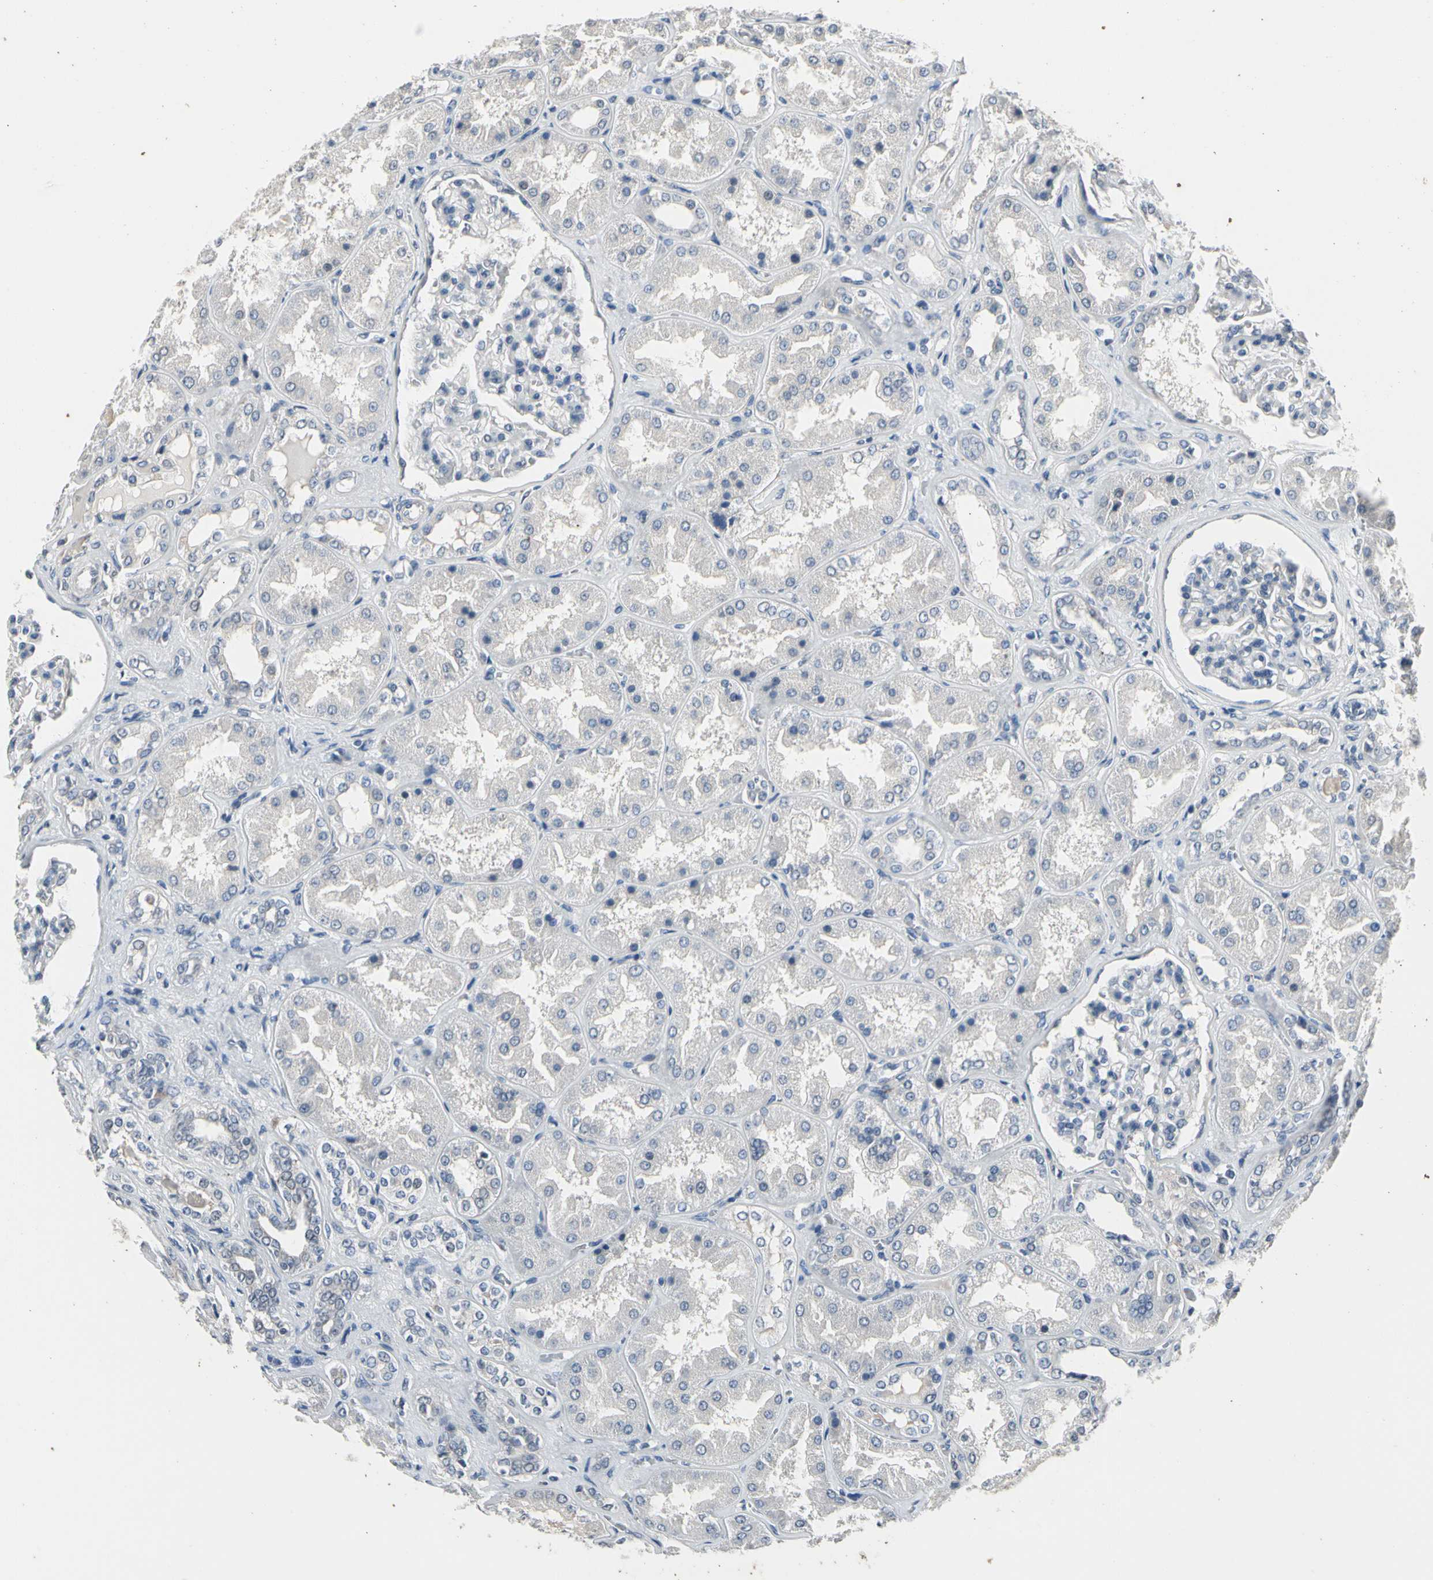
{"staining": {"intensity": "negative", "quantity": "none", "location": "none"}, "tissue": "kidney", "cell_type": "Cells in glomeruli", "image_type": "normal", "snomed": [{"axis": "morphology", "description": "Normal tissue, NOS"}, {"axis": "topography", "description": "Kidney"}], "caption": "Kidney was stained to show a protein in brown. There is no significant positivity in cells in glomeruli. (DAB immunohistochemistry, high magnification).", "gene": "SV2A", "patient": {"sex": "female", "age": 56}}